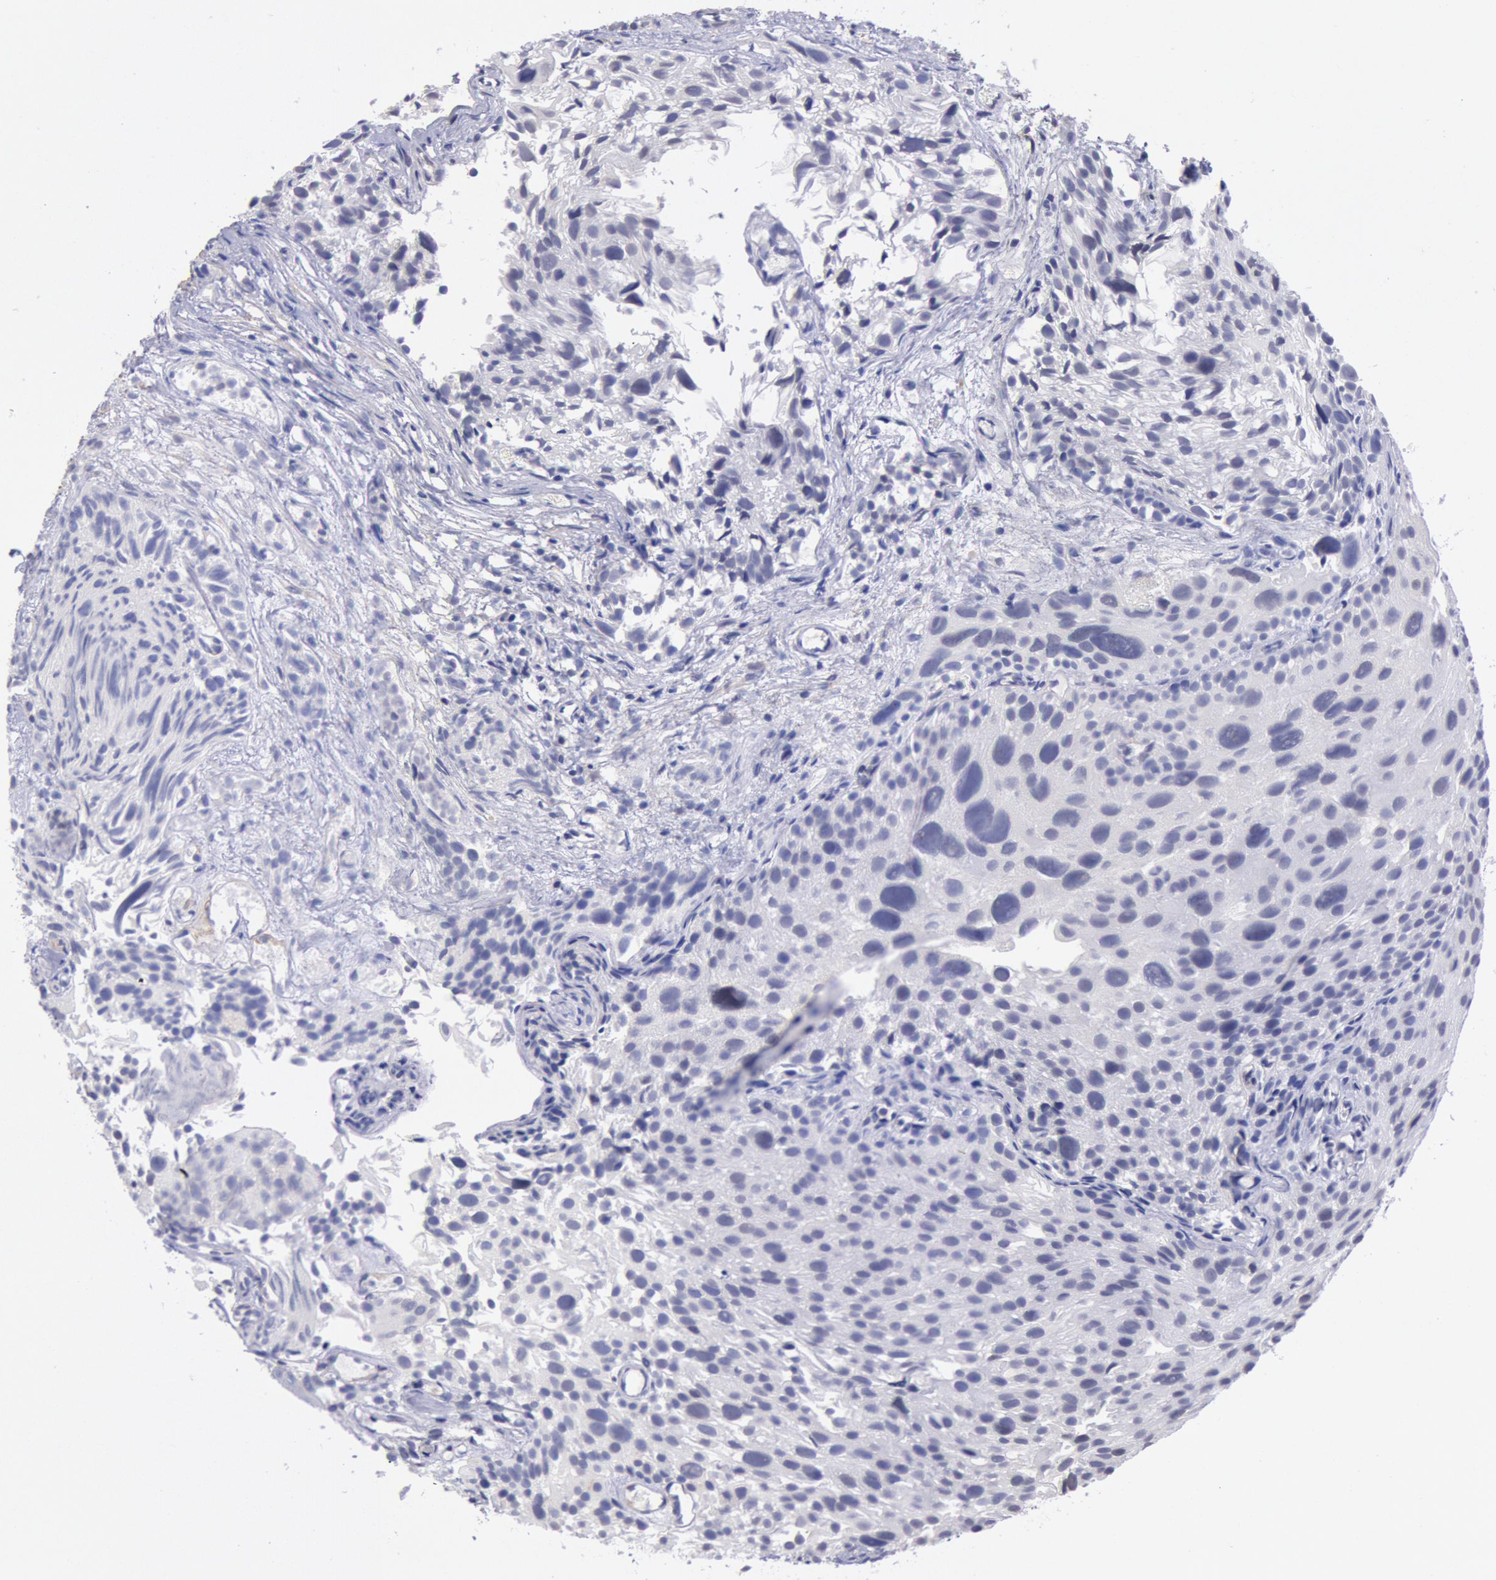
{"staining": {"intensity": "negative", "quantity": "none", "location": "none"}, "tissue": "urothelial cancer", "cell_type": "Tumor cells", "image_type": "cancer", "snomed": [{"axis": "morphology", "description": "Urothelial carcinoma, High grade"}, {"axis": "topography", "description": "Urinary bladder"}], "caption": "Tumor cells are negative for protein expression in human high-grade urothelial carcinoma.", "gene": "MYH7", "patient": {"sex": "female", "age": 78}}